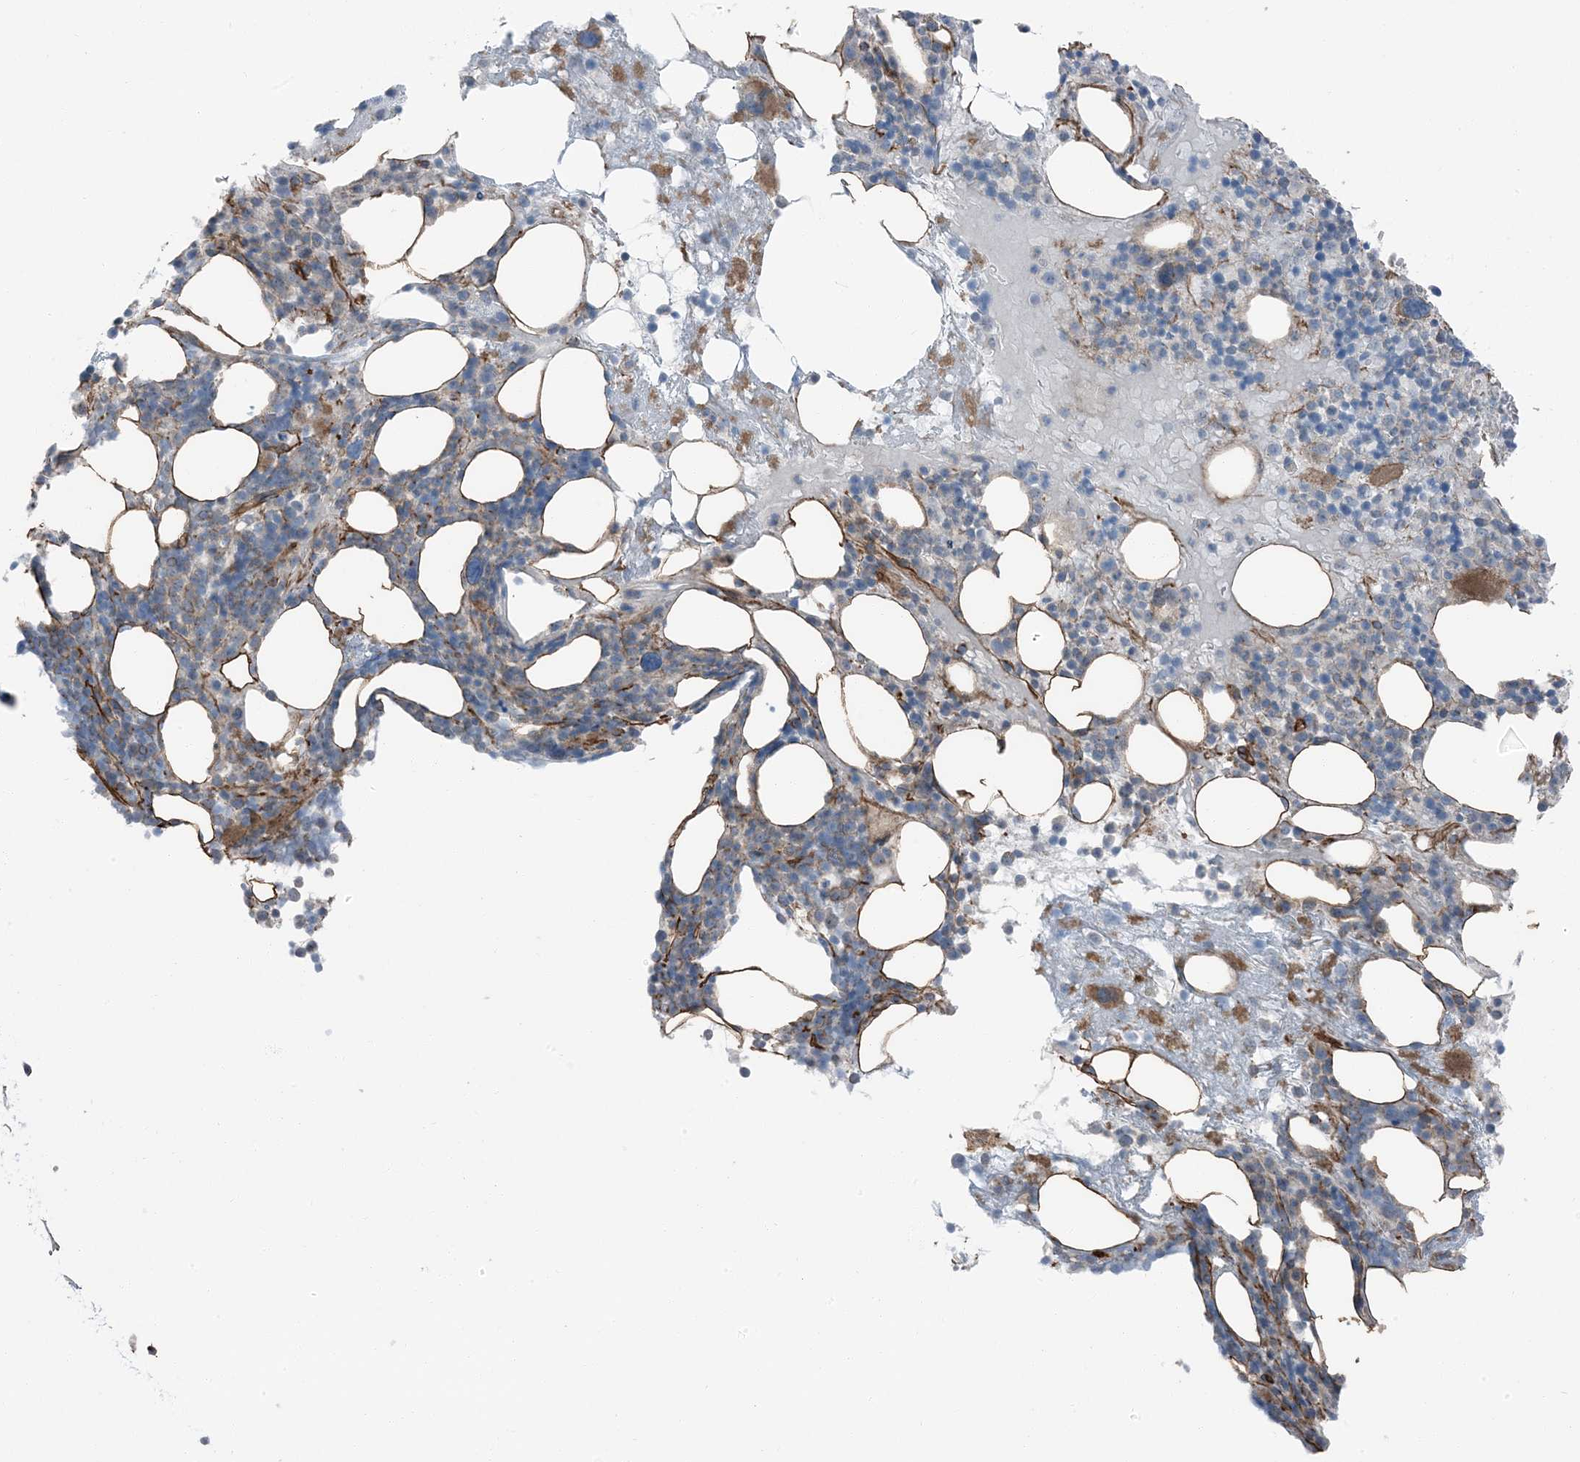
{"staining": {"intensity": "moderate", "quantity": "<25%", "location": "cytoplasmic/membranous"}, "tissue": "bone marrow", "cell_type": "Hematopoietic cells", "image_type": "normal", "snomed": [{"axis": "morphology", "description": "Normal tissue, NOS"}, {"axis": "morphology", "description": "Inflammation, NOS"}, {"axis": "topography", "description": "Bone marrow"}], "caption": "Immunohistochemistry (DAB (3,3'-diaminobenzidine)) staining of benign human bone marrow displays moderate cytoplasmic/membranous protein expression in about <25% of hematopoietic cells.", "gene": "ZFP90", "patient": {"sex": "female", "age": 77}}